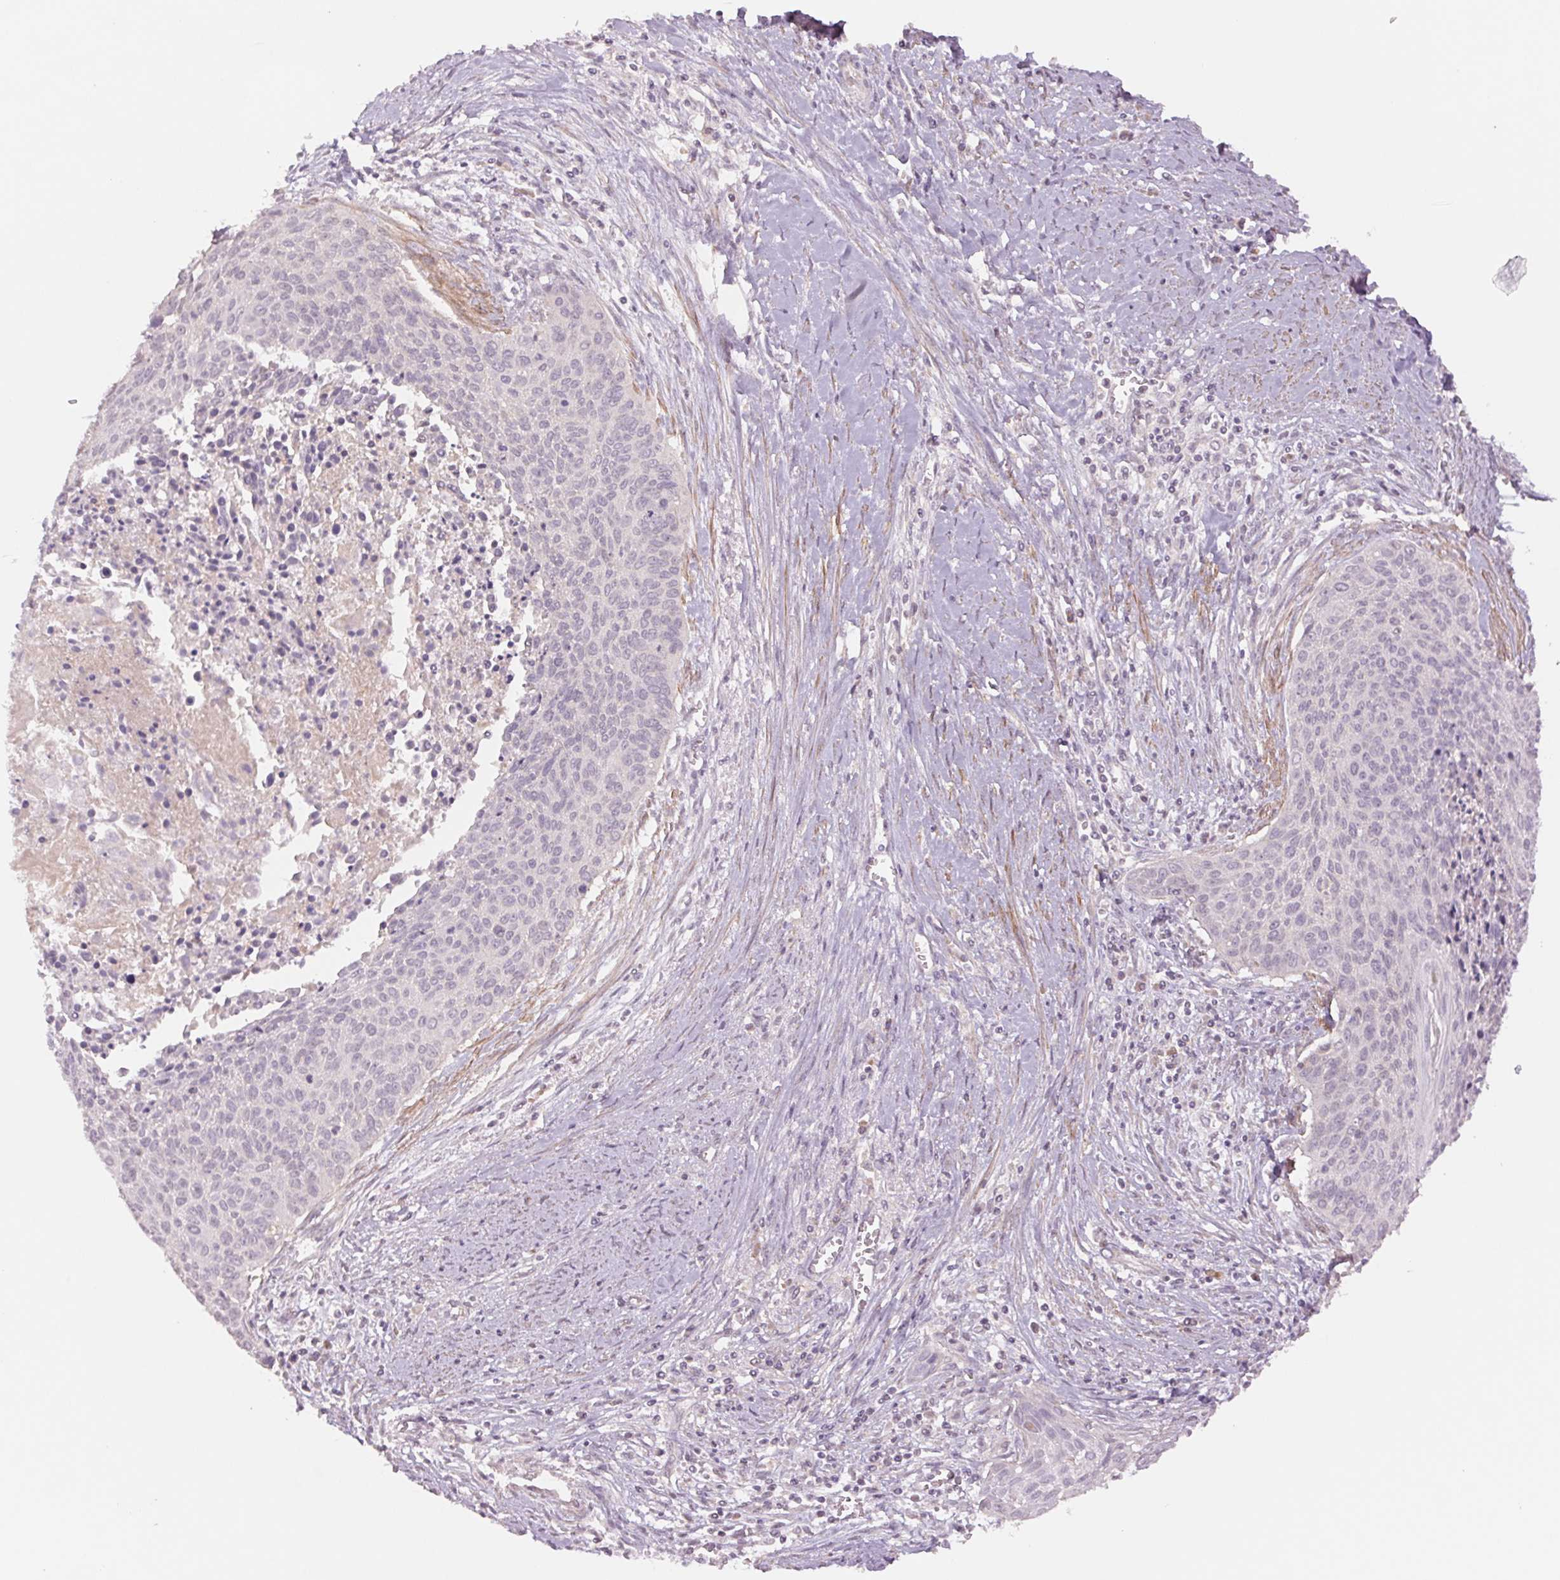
{"staining": {"intensity": "negative", "quantity": "none", "location": "none"}, "tissue": "cervical cancer", "cell_type": "Tumor cells", "image_type": "cancer", "snomed": [{"axis": "morphology", "description": "Squamous cell carcinoma, NOS"}, {"axis": "topography", "description": "Cervix"}], "caption": "Tumor cells show no significant protein staining in squamous cell carcinoma (cervical).", "gene": "PPIA", "patient": {"sex": "female", "age": 55}}